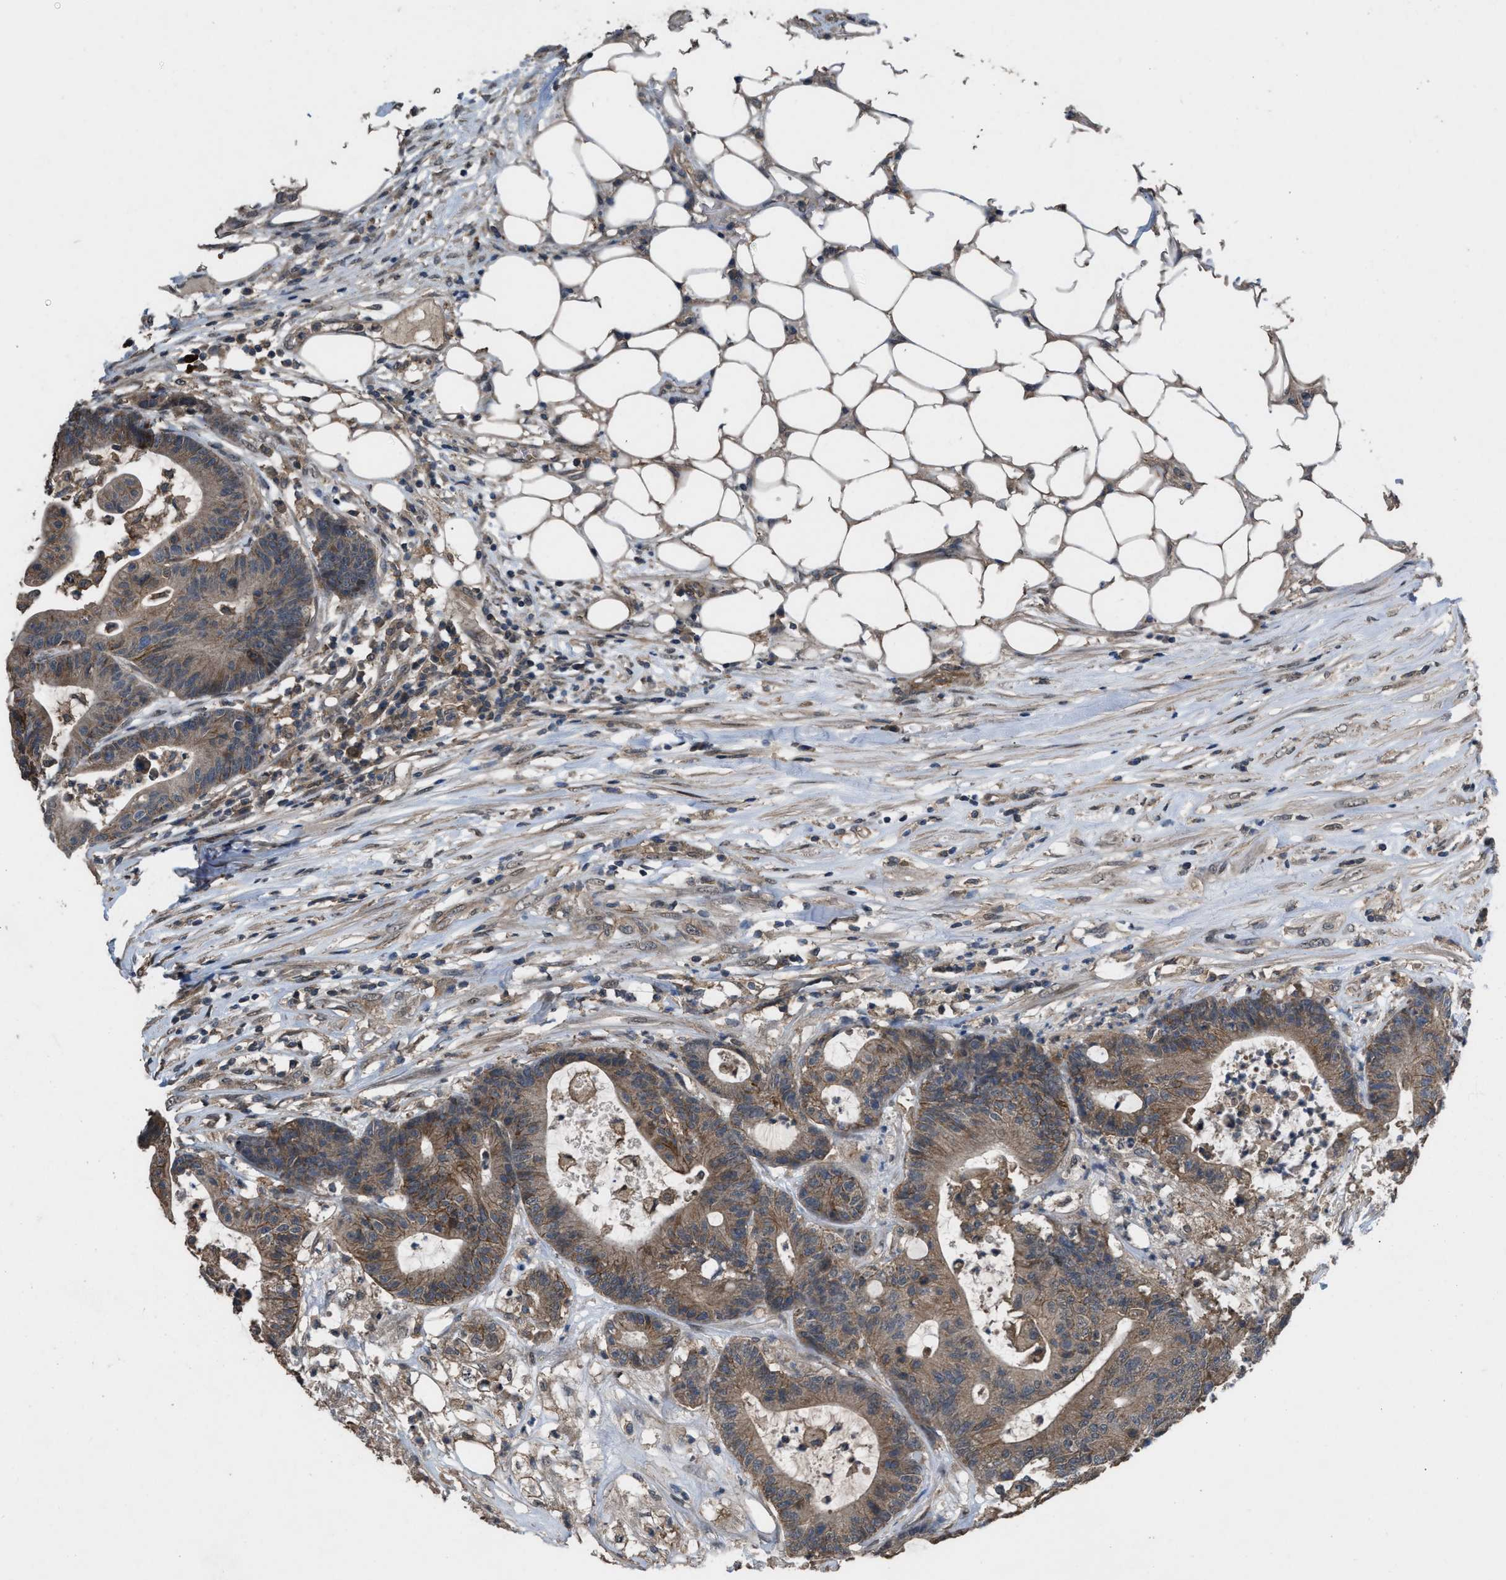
{"staining": {"intensity": "moderate", "quantity": ">75%", "location": "cytoplasmic/membranous"}, "tissue": "colorectal cancer", "cell_type": "Tumor cells", "image_type": "cancer", "snomed": [{"axis": "morphology", "description": "Adenocarcinoma, NOS"}, {"axis": "topography", "description": "Colon"}], "caption": "Protein expression analysis of human colorectal cancer reveals moderate cytoplasmic/membranous positivity in about >75% of tumor cells. The staining was performed using DAB to visualize the protein expression in brown, while the nuclei were stained in blue with hematoxylin (Magnification: 20x).", "gene": "UTRN", "patient": {"sex": "female", "age": 84}}